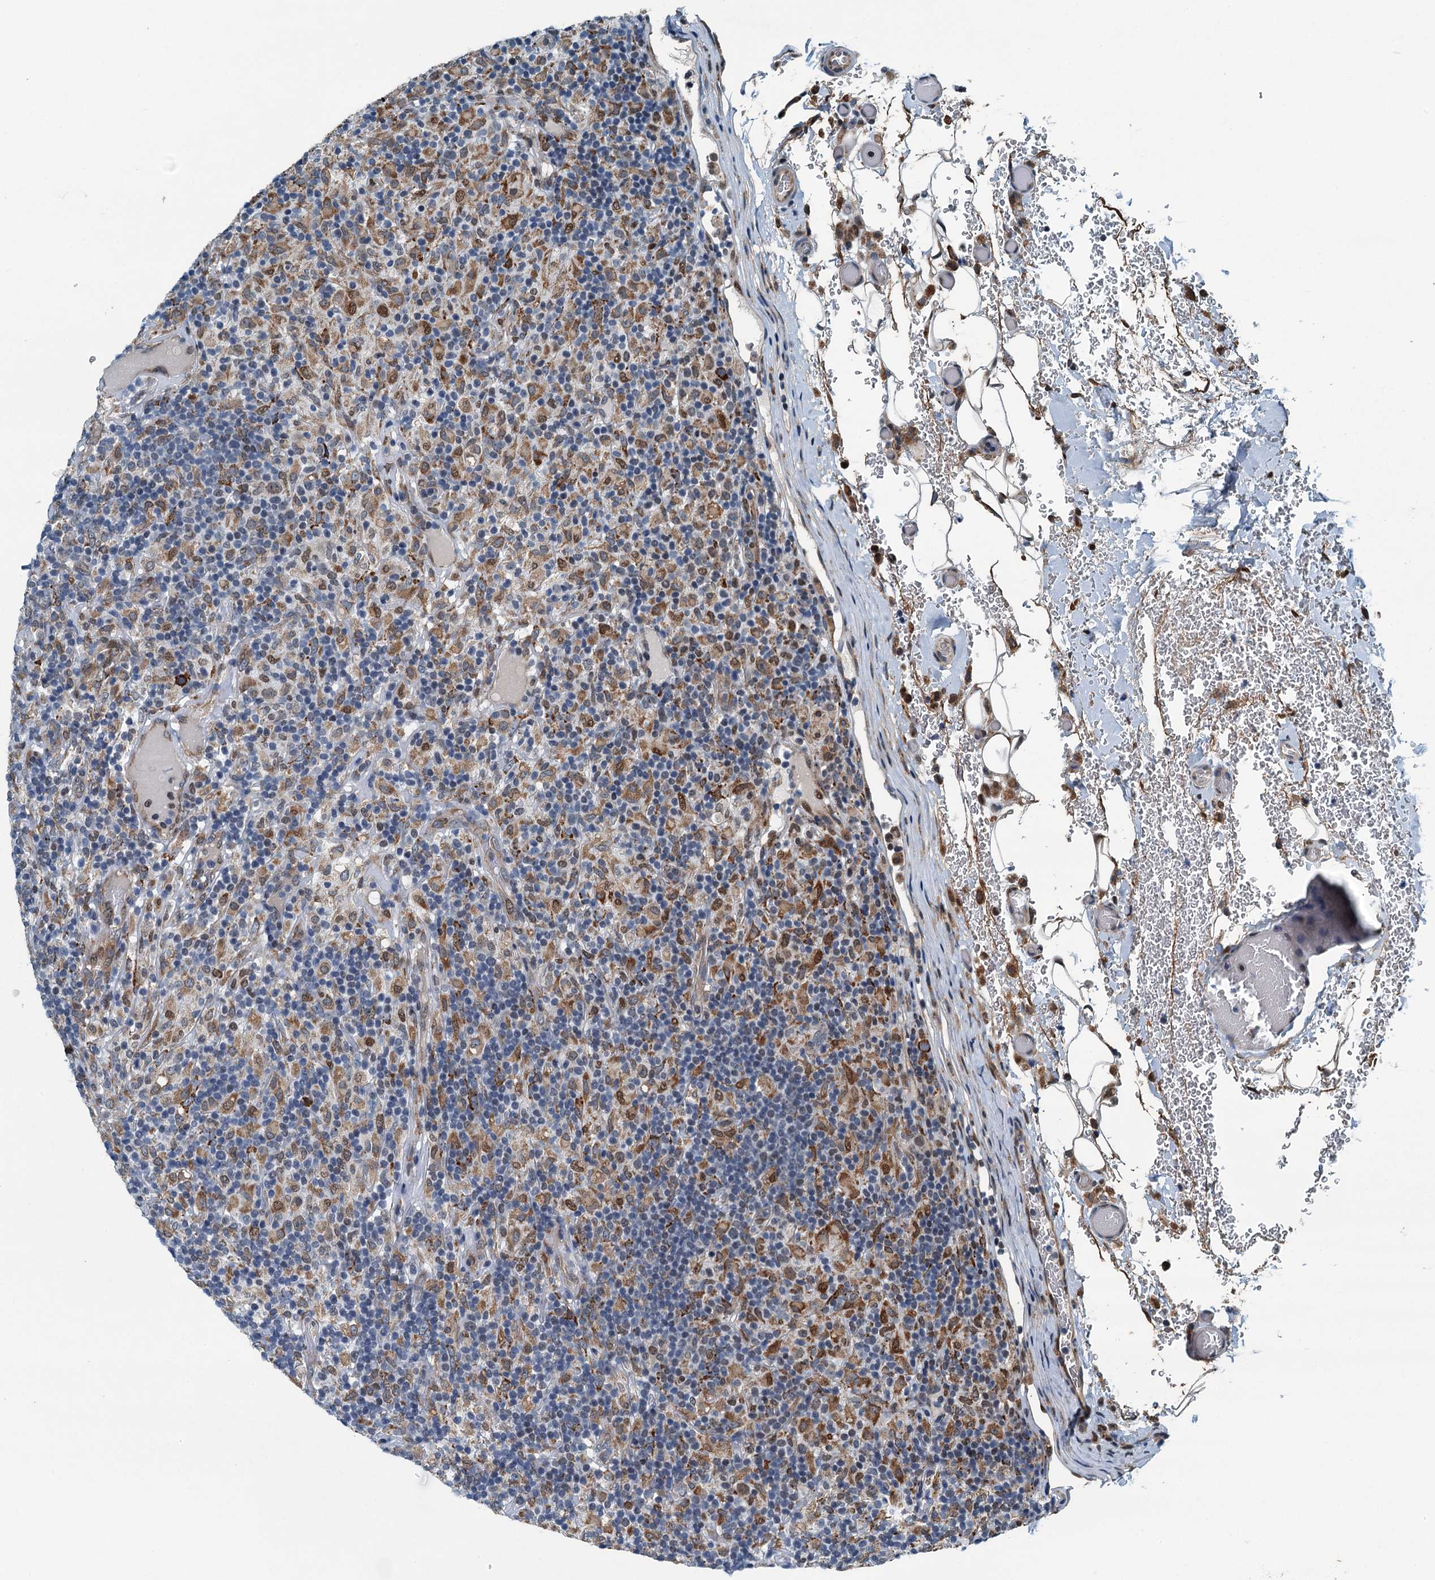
{"staining": {"intensity": "weak", "quantity": ">75%", "location": "cytoplasmic/membranous"}, "tissue": "lymphoma", "cell_type": "Tumor cells", "image_type": "cancer", "snomed": [{"axis": "morphology", "description": "Hodgkin's disease, NOS"}, {"axis": "topography", "description": "Lymph node"}], "caption": "Immunohistochemical staining of human lymphoma demonstrates low levels of weak cytoplasmic/membranous protein expression in about >75% of tumor cells. Nuclei are stained in blue.", "gene": "TAMALIN", "patient": {"sex": "male", "age": 70}}